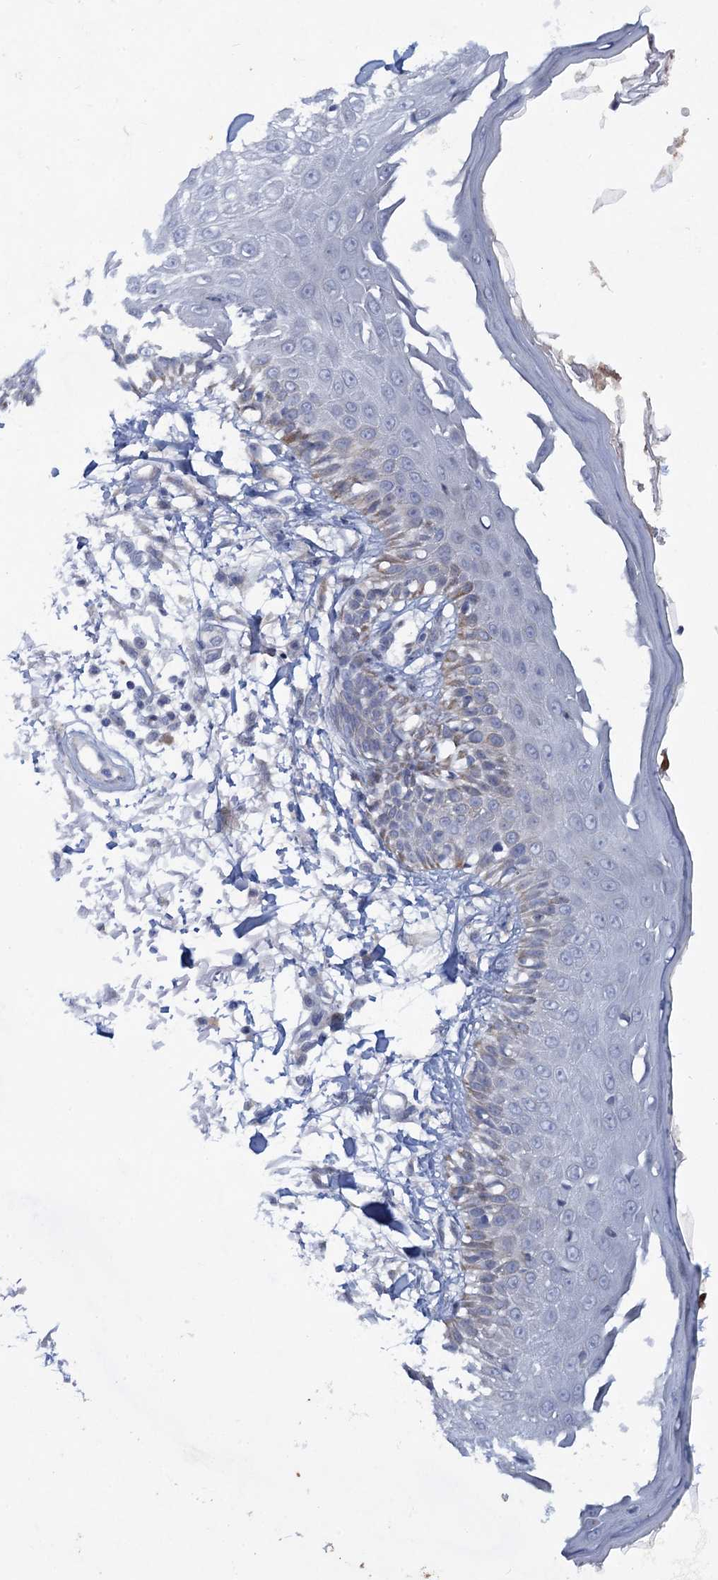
{"staining": {"intensity": "moderate", "quantity": "25%-75%", "location": "cytoplasmic/membranous"}, "tissue": "skin", "cell_type": "Fibroblasts", "image_type": "normal", "snomed": [{"axis": "morphology", "description": "Normal tissue, NOS"}, {"axis": "morphology", "description": "Squamous cell carcinoma, NOS"}, {"axis": "topography", "description": "Skin"}, {"axis": "topography", "description": "Peripheral nerve tissue"}], "caption": "Protein staining of benign skin displays moderate cytoplasmic/membranous expression in about 25%-75% of fibroblasts. The staining was performed using DAB (3,3'-diaminobenzidine) to visualize the protein expression in brown, while the nuclei were stained in blue with hematoxylin (Magnification: 20x).", "gene": "QPCTL", "patient": {"sex": "male", "age": 83}}